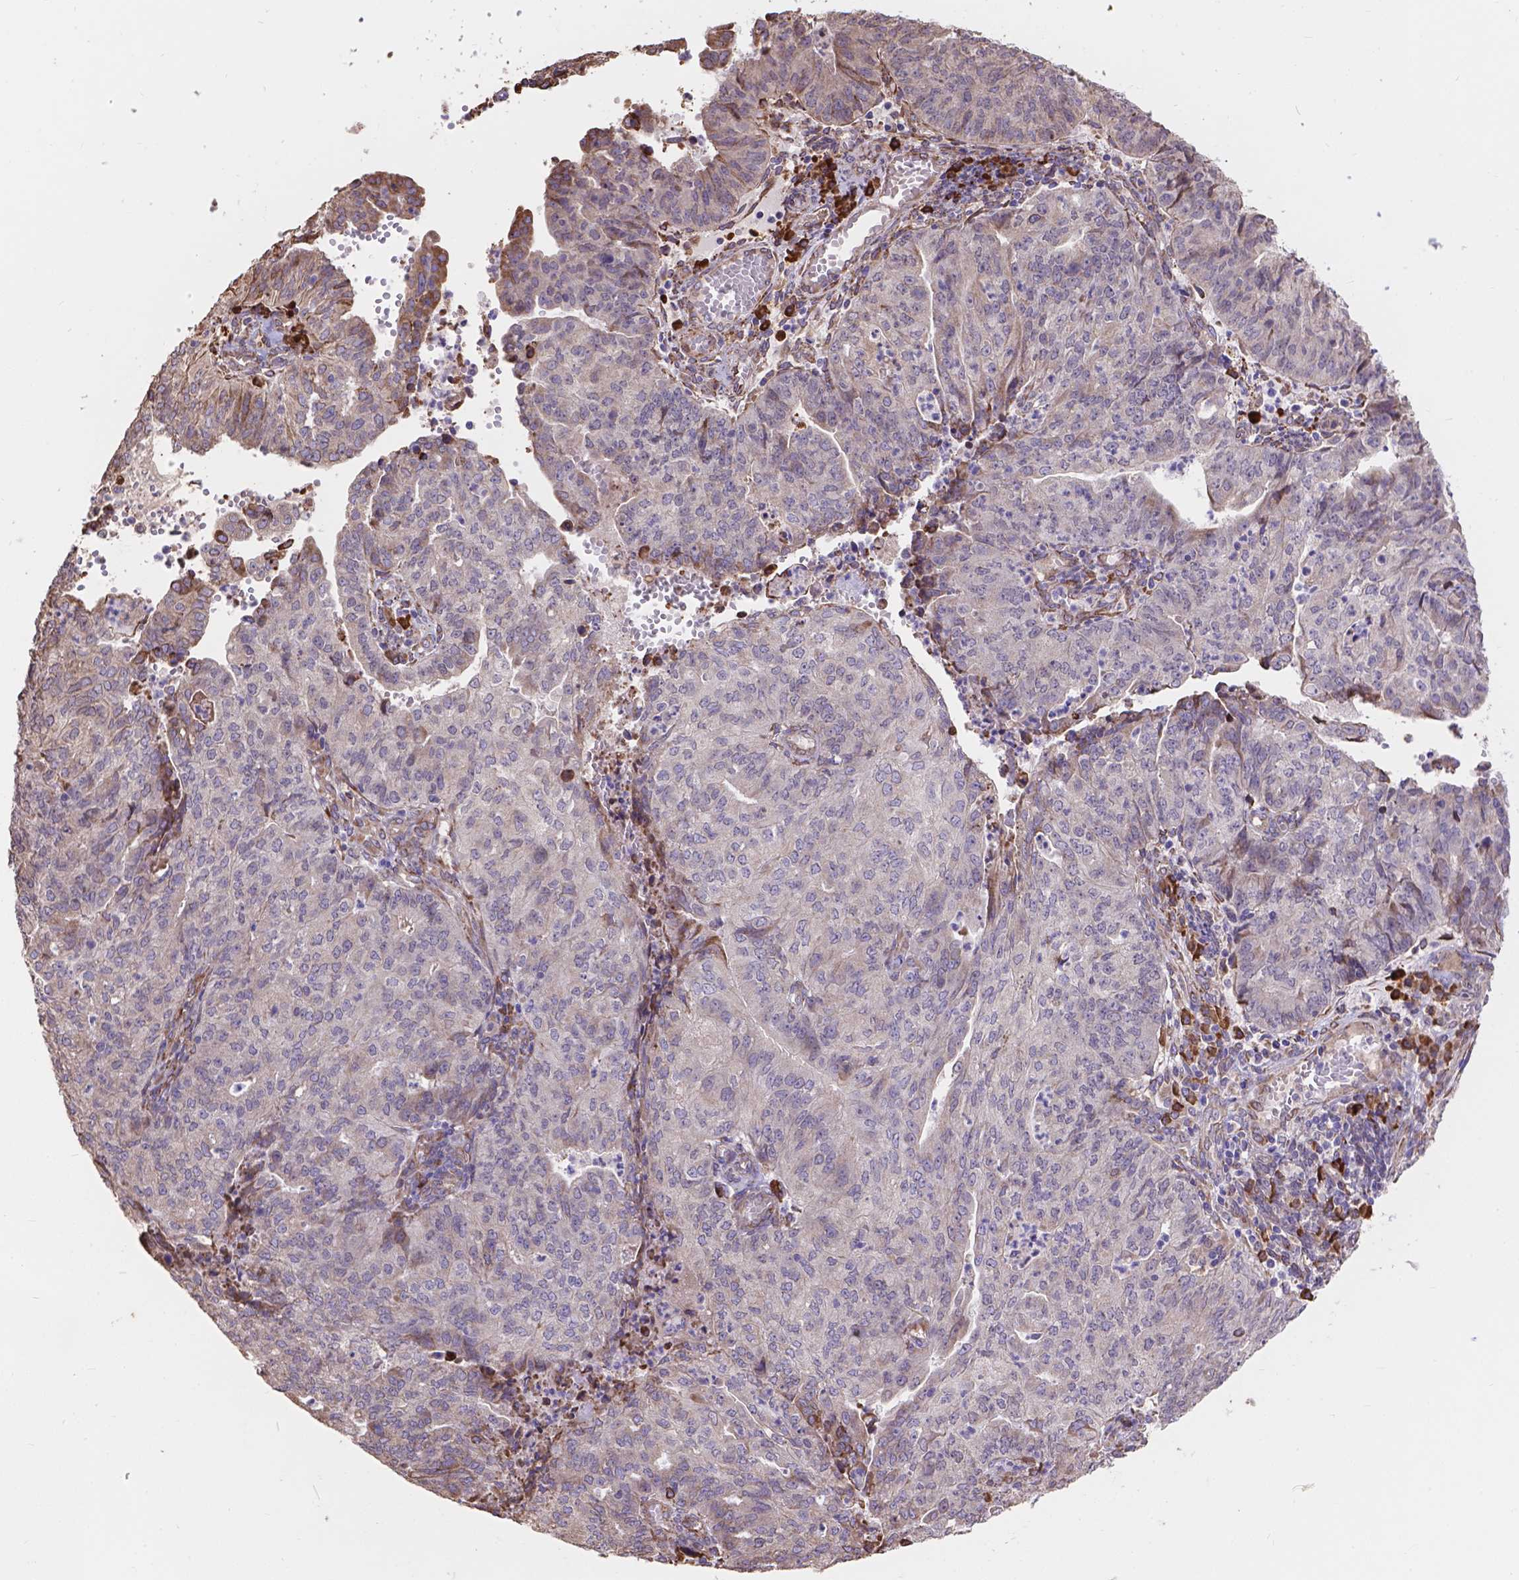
{"staining": {"intensity": "negative", "quantity": "none", "location": "none"}, "tissue": "endometrial cancer", "cell_type": "Tumor cells", "image_type": "cancer", "snomed": [{"axis": "morphology", "description": "Adenocarcinoma, NOS"}, {"axis": "topography", "description": "Endometrium"}], "caption": "Tumor cells show no significant positivity in endometrial adenocarcinoma.", "gene": "IPO11", "patient": {"sex": "female", "age": 82}}